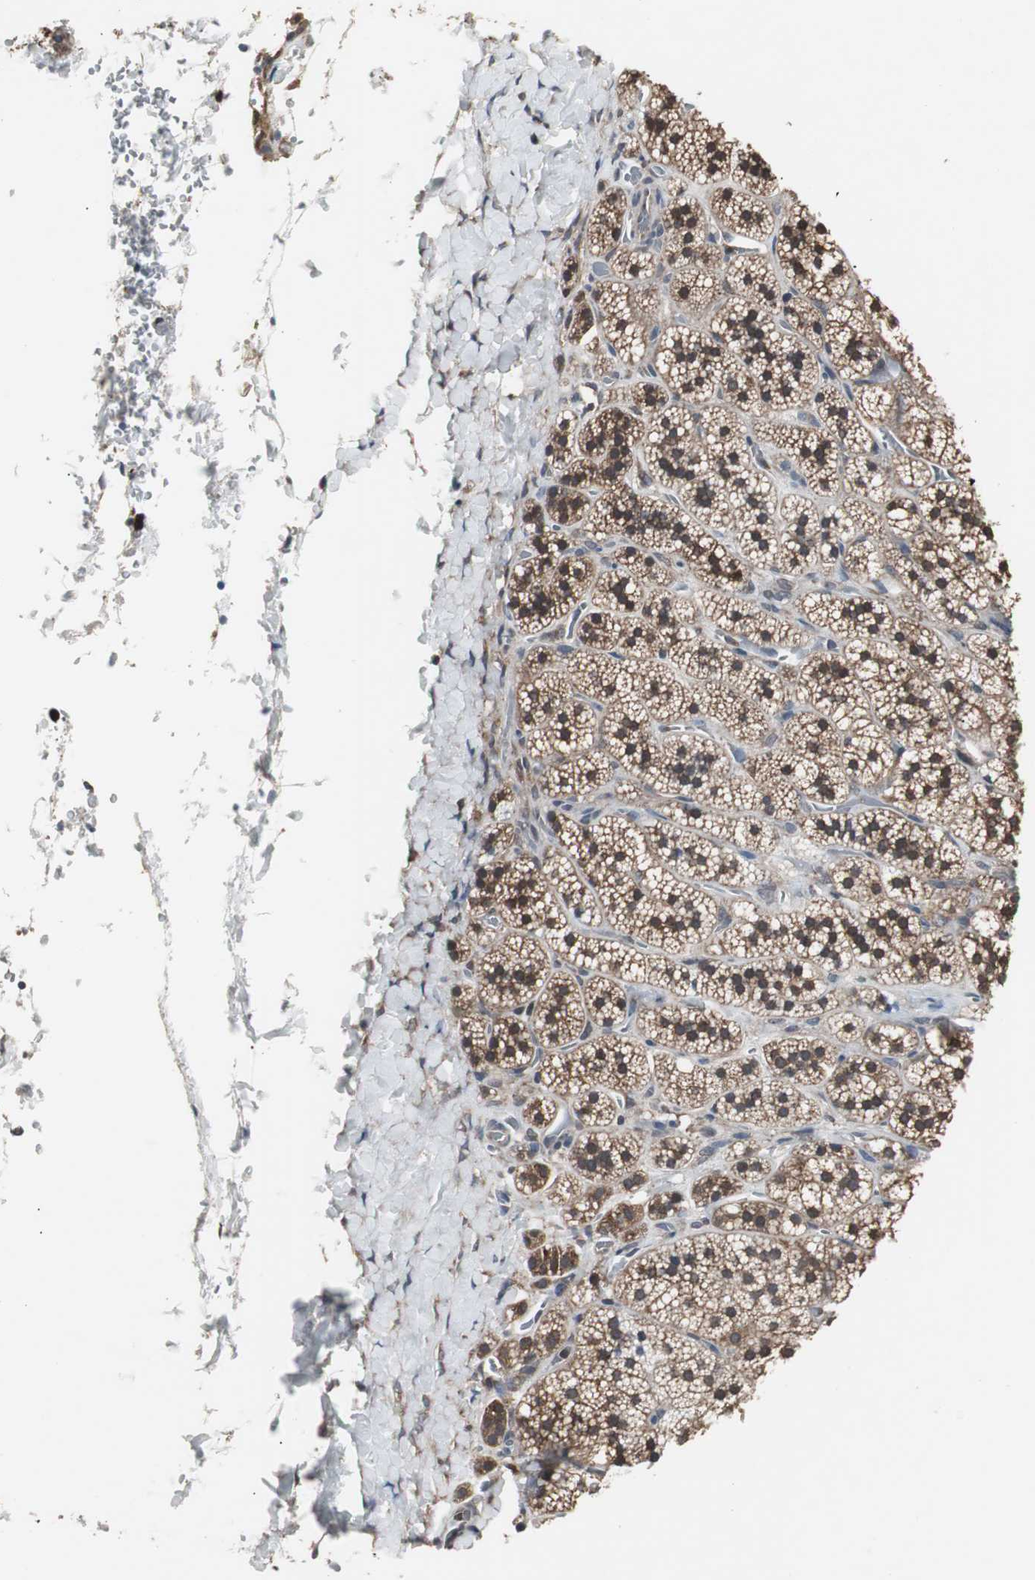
{"staining": {"intensity": "strong", "quantity": ">75%", "location": "cytoplasmic/membranous,nuclear"}, "tissue": "adrenal gland", "cell_type": "Glandular cells", "image_type": "normal", "snomed": [{"axis": "morphology", "description": "Normal tissue, NOS"}, {"axis": "topography", "description": "Adrenal gland"}], "caption": "This is a micrograph of immunohistochemistry staining of benign adrenal gland, which shows strong positivity in the cytoplasmic/membranous,nuclear of glandular cells.", "gene": "ZSCAN22", "patient": {"sex": "female", "age": 44}}